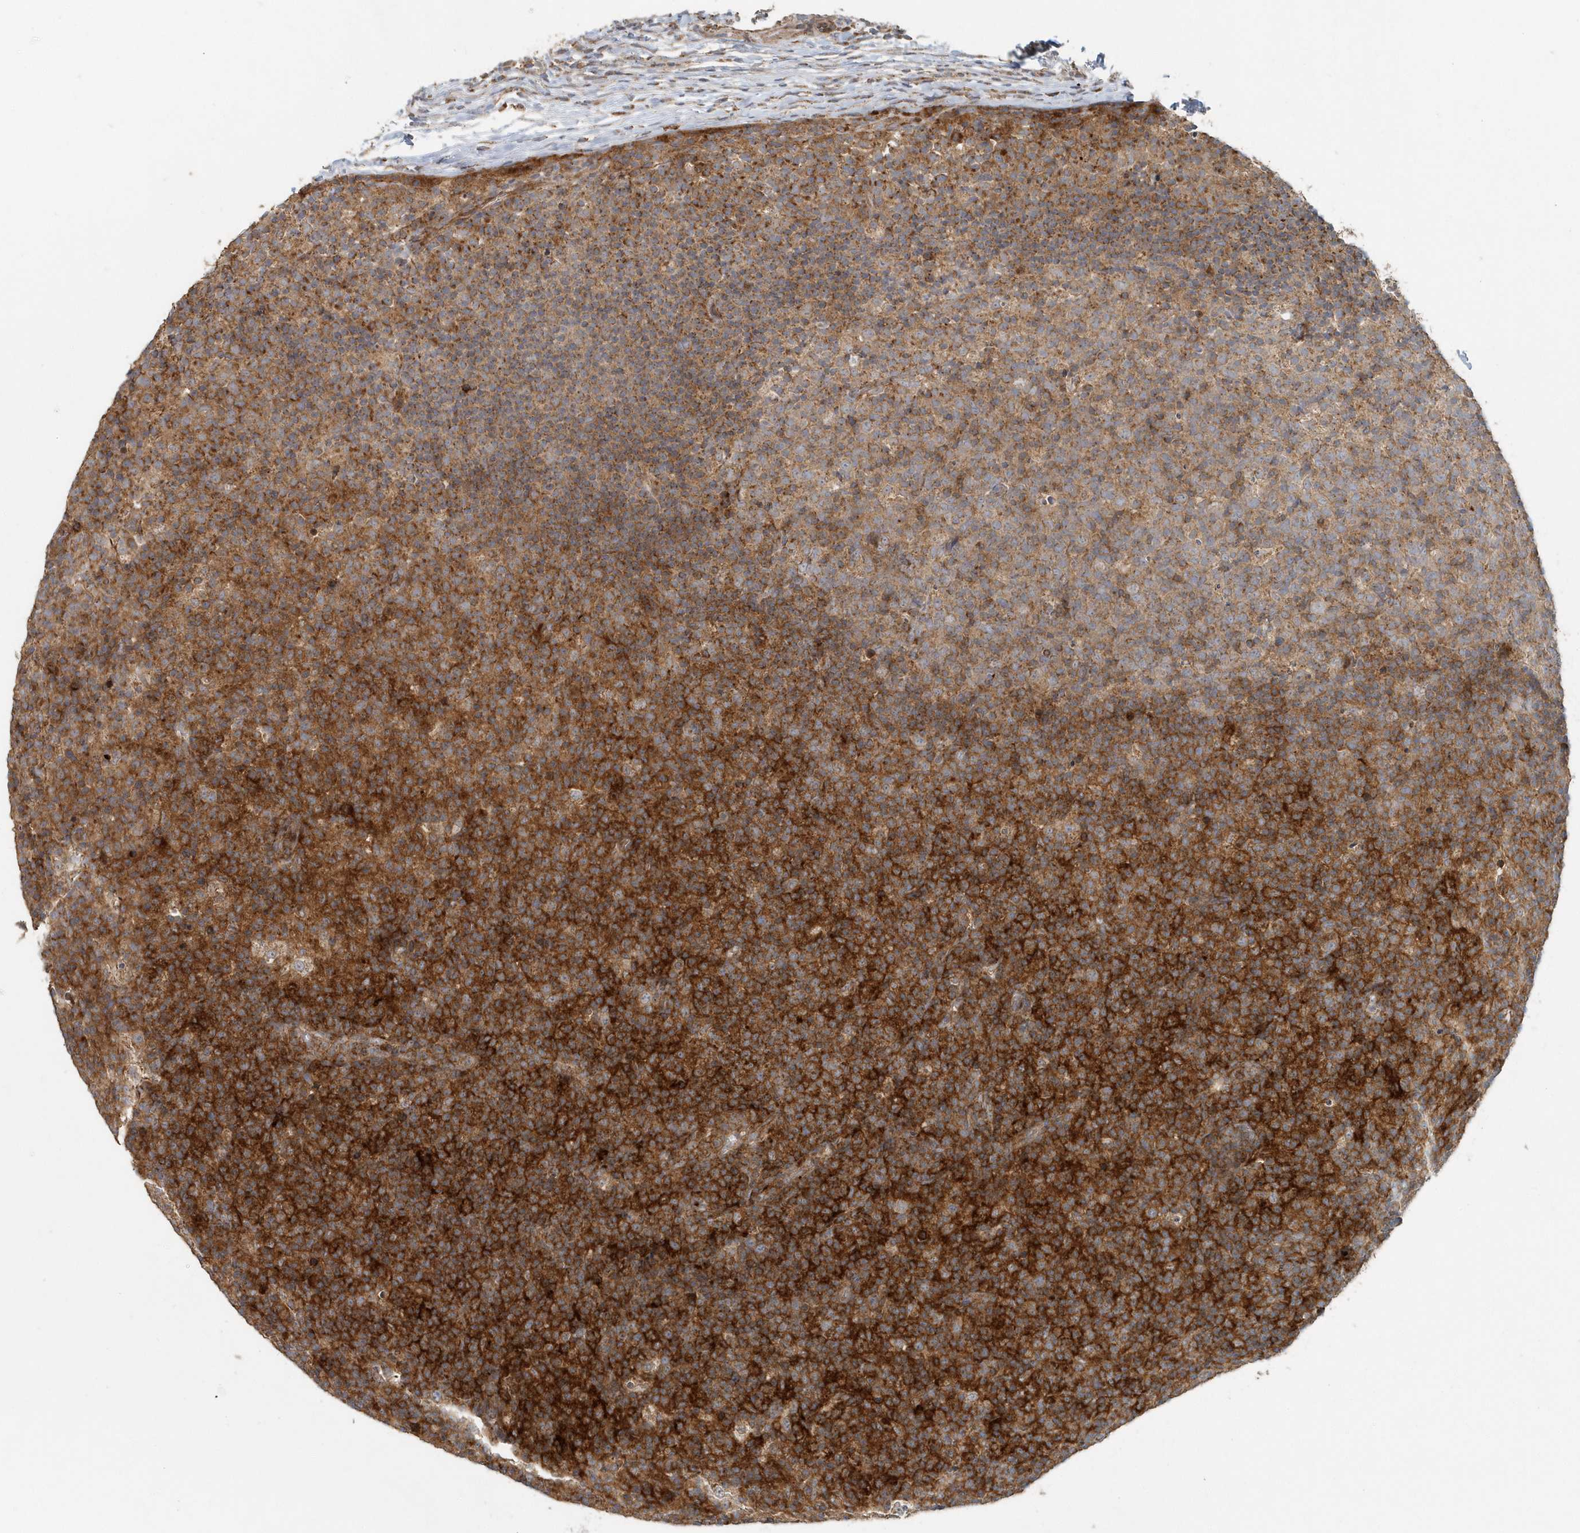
{"staining": {"intensity": "moderate", "quantity": "25%-75%", "location": "cytoplasmic/membranous"}, "tissue": "lymph node", "cell_type": "Germinal center cells", "image_type": "normal", "snomed": [{"axis": "morphology", "description": "Normal tissue, NOS"}, {"axis": "morphology", "description": "Inflammation, NOS"}, {"axis": "topography", "description": "Lymph node"}], "caption": "An immunohistochemistry photomicrograph of unremarkable tissue is shown. Protein staining in brown highlights moderate cytoplasmic/membranous positivity in lymph node within germinal center cells.", "gene": "MMUT", "patient": {"sex": "male", "age": 55}}